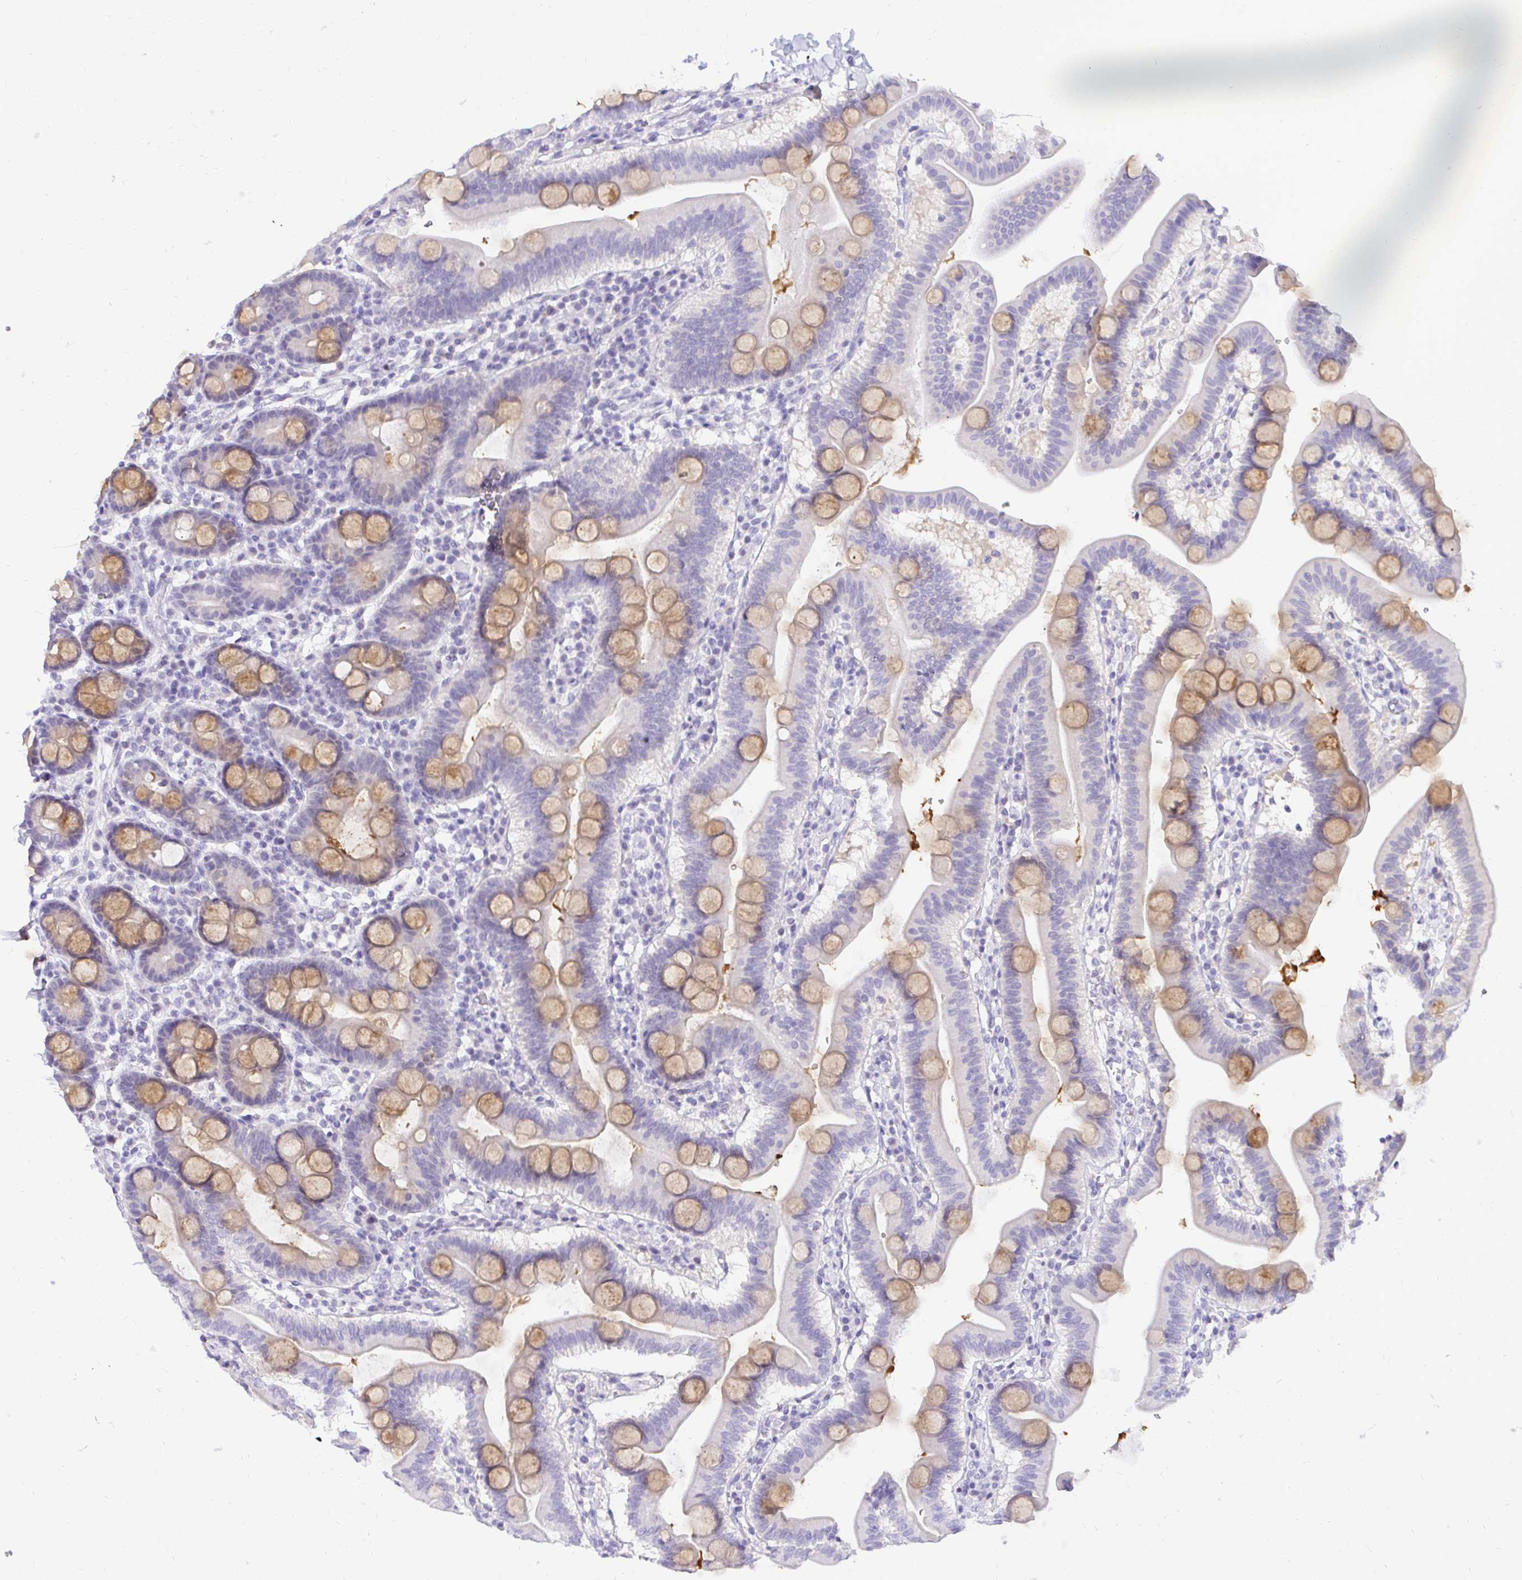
{"staining": {"intensity": "moderate", "quantity": "25%-75%", "location": "cytoplasmic/membranous"}, "tissue": "duodenum", "cell_type": "Glandular cells", "image_type": "normal", "snomed": [{"axis": "morphology", "description": "Normal tissue, NOS"}, {"axis": "topography", "description": "Pancreas"}, {"axis": "topography", "description": "Duodenum"}], "caption": "About 25%-75% of glandular cells in benign duodenum show moderate cytoplasmic/membranous protein expression as visualized by brown immunohistochemical staining.", "gene": "FATE1", "patient": {"sex": "male", "age": 59}}